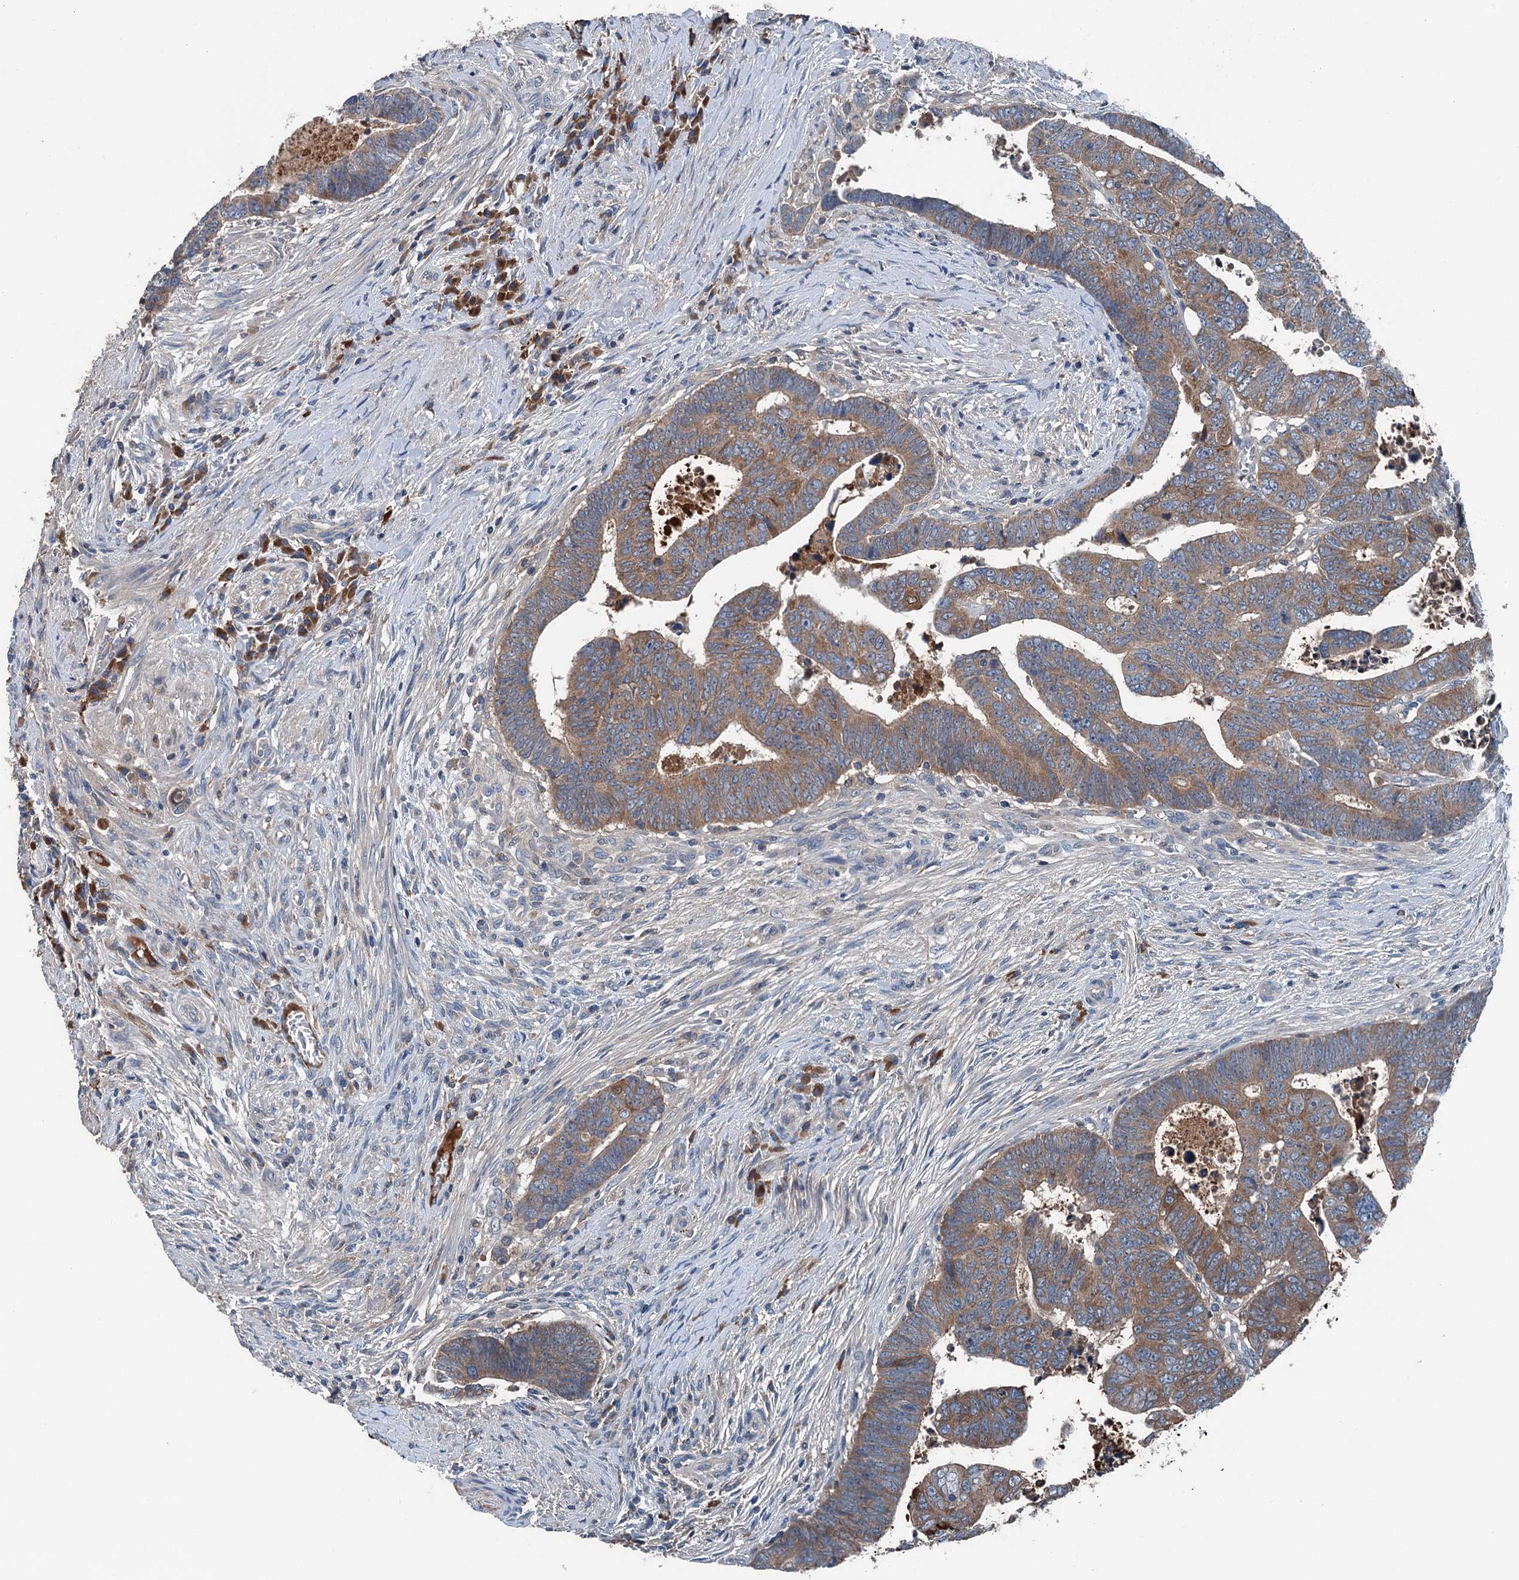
{"staining": {"intensity": "moderate", "quantity": ">75%", "location": "cytoplasmic/membranous"}, "tissue": "colorectal cancer", "cell_type": "Tumor cells", "image_type": "cancer", "snomed": [{"axis": "morphology", "description": "Normal tissue, NOS"}, {"axis": "morphology", "description": "Adenocarcinoma, NOS"}, {"axis": "topography", "description": "Rectum"}], "caption": "High-power microscopy captured an immunohistochemistry (IHC) image of colorectal cancer, revealing moderate cytoplasmic/membranous positivity in approximately >75% of tumor cells.", "gene": "PDSS1", "patient": {"sex": "female", "age": 65}}